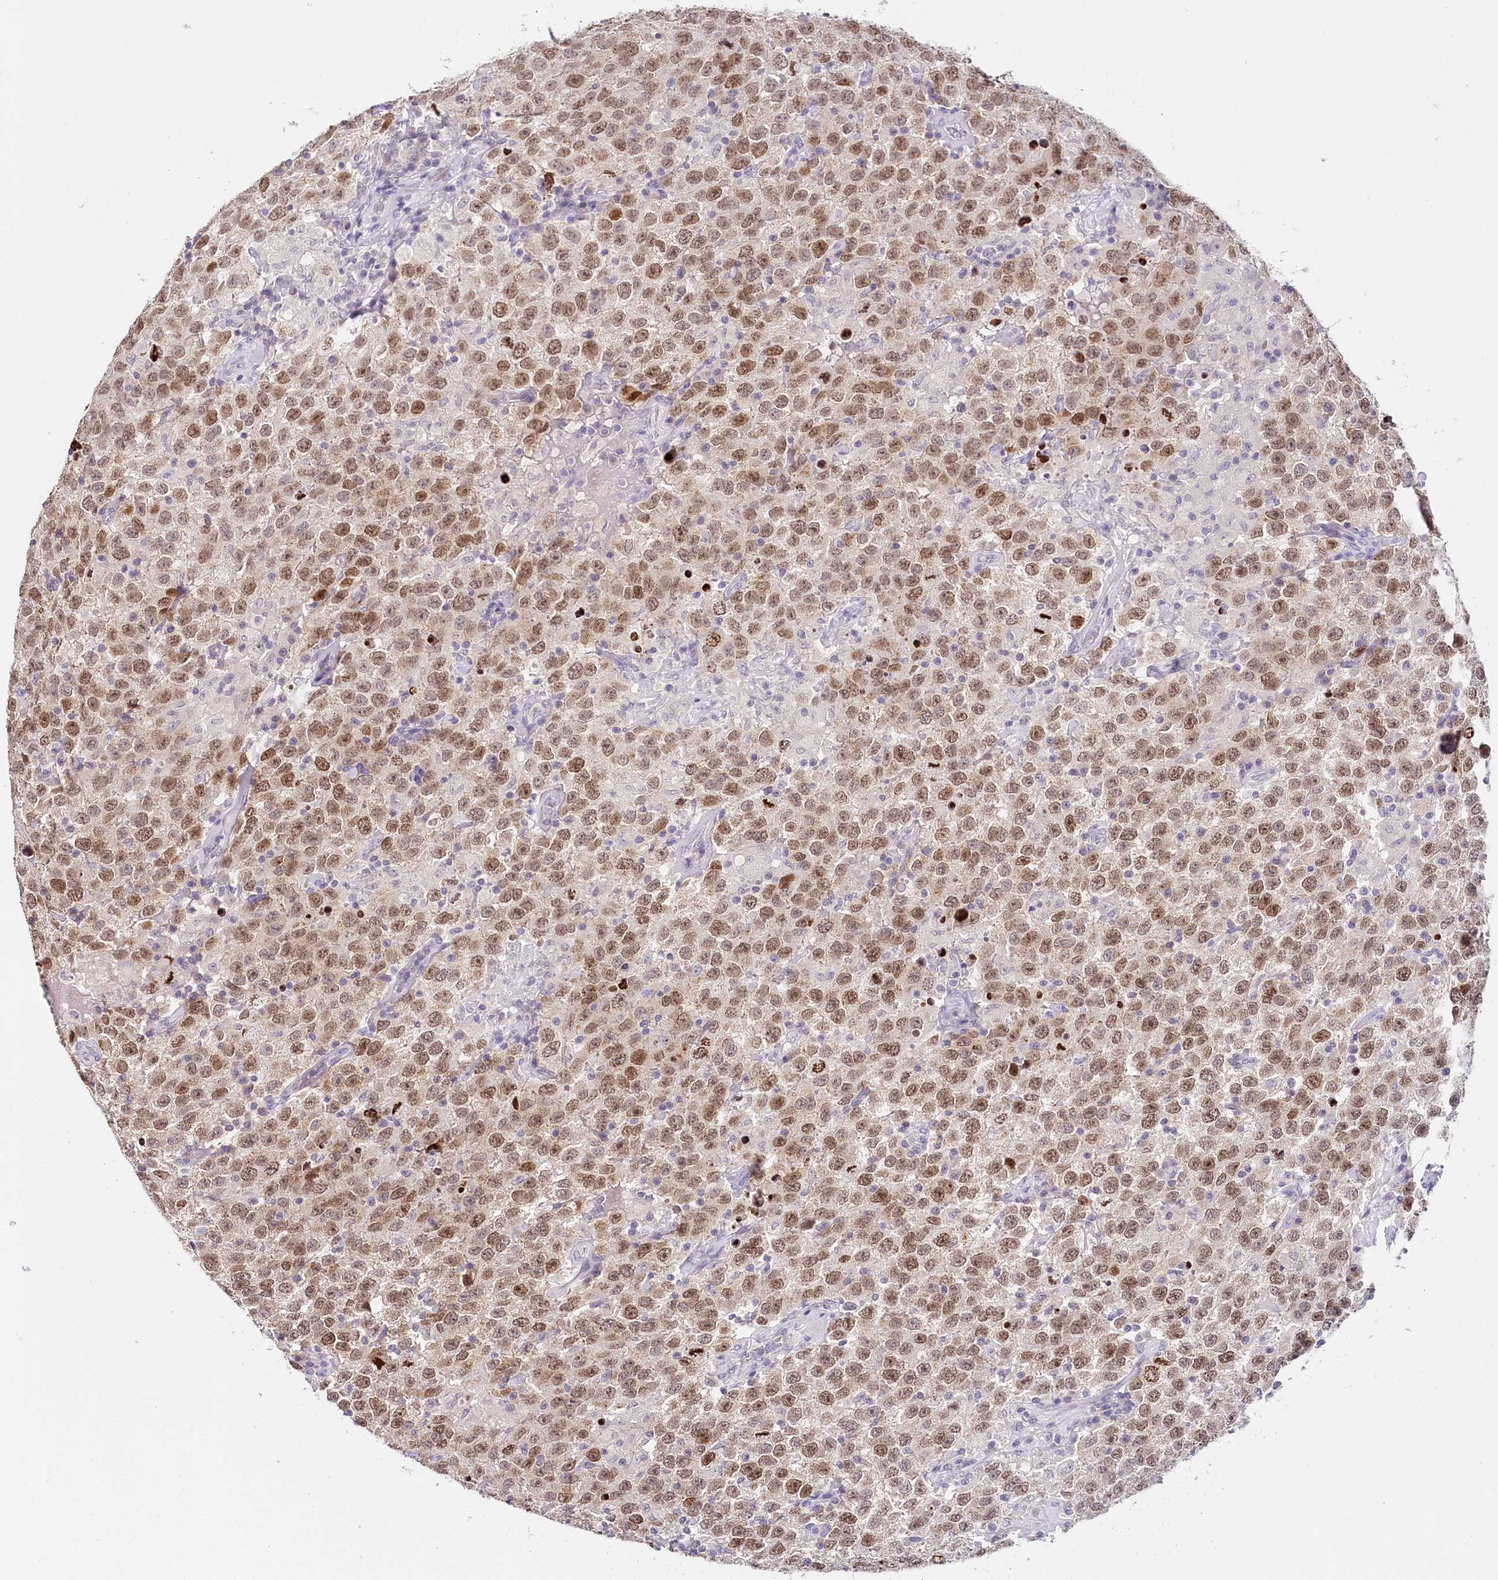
{"staining": {"intensity": "moderate", "quantity": ">75%", "location": "nuclear"}, "tissue": "testis cancer", "cell_type": "Tumor cells", "image_type": "cancer", "snomed": [{"axis": "morphology", "description": "Seminoma, NOS"}, {"axis": "topography", "description": "Testis"}], "caption": "This image displays seminoma (testis) stained with IHC to label a protein in brown. The nuclear of tumor cells show moderate positivity for the protein. Nuclei are counter-stained blue.", "gene": "TP53", "patient": {"sex": "male", "age": 41}}